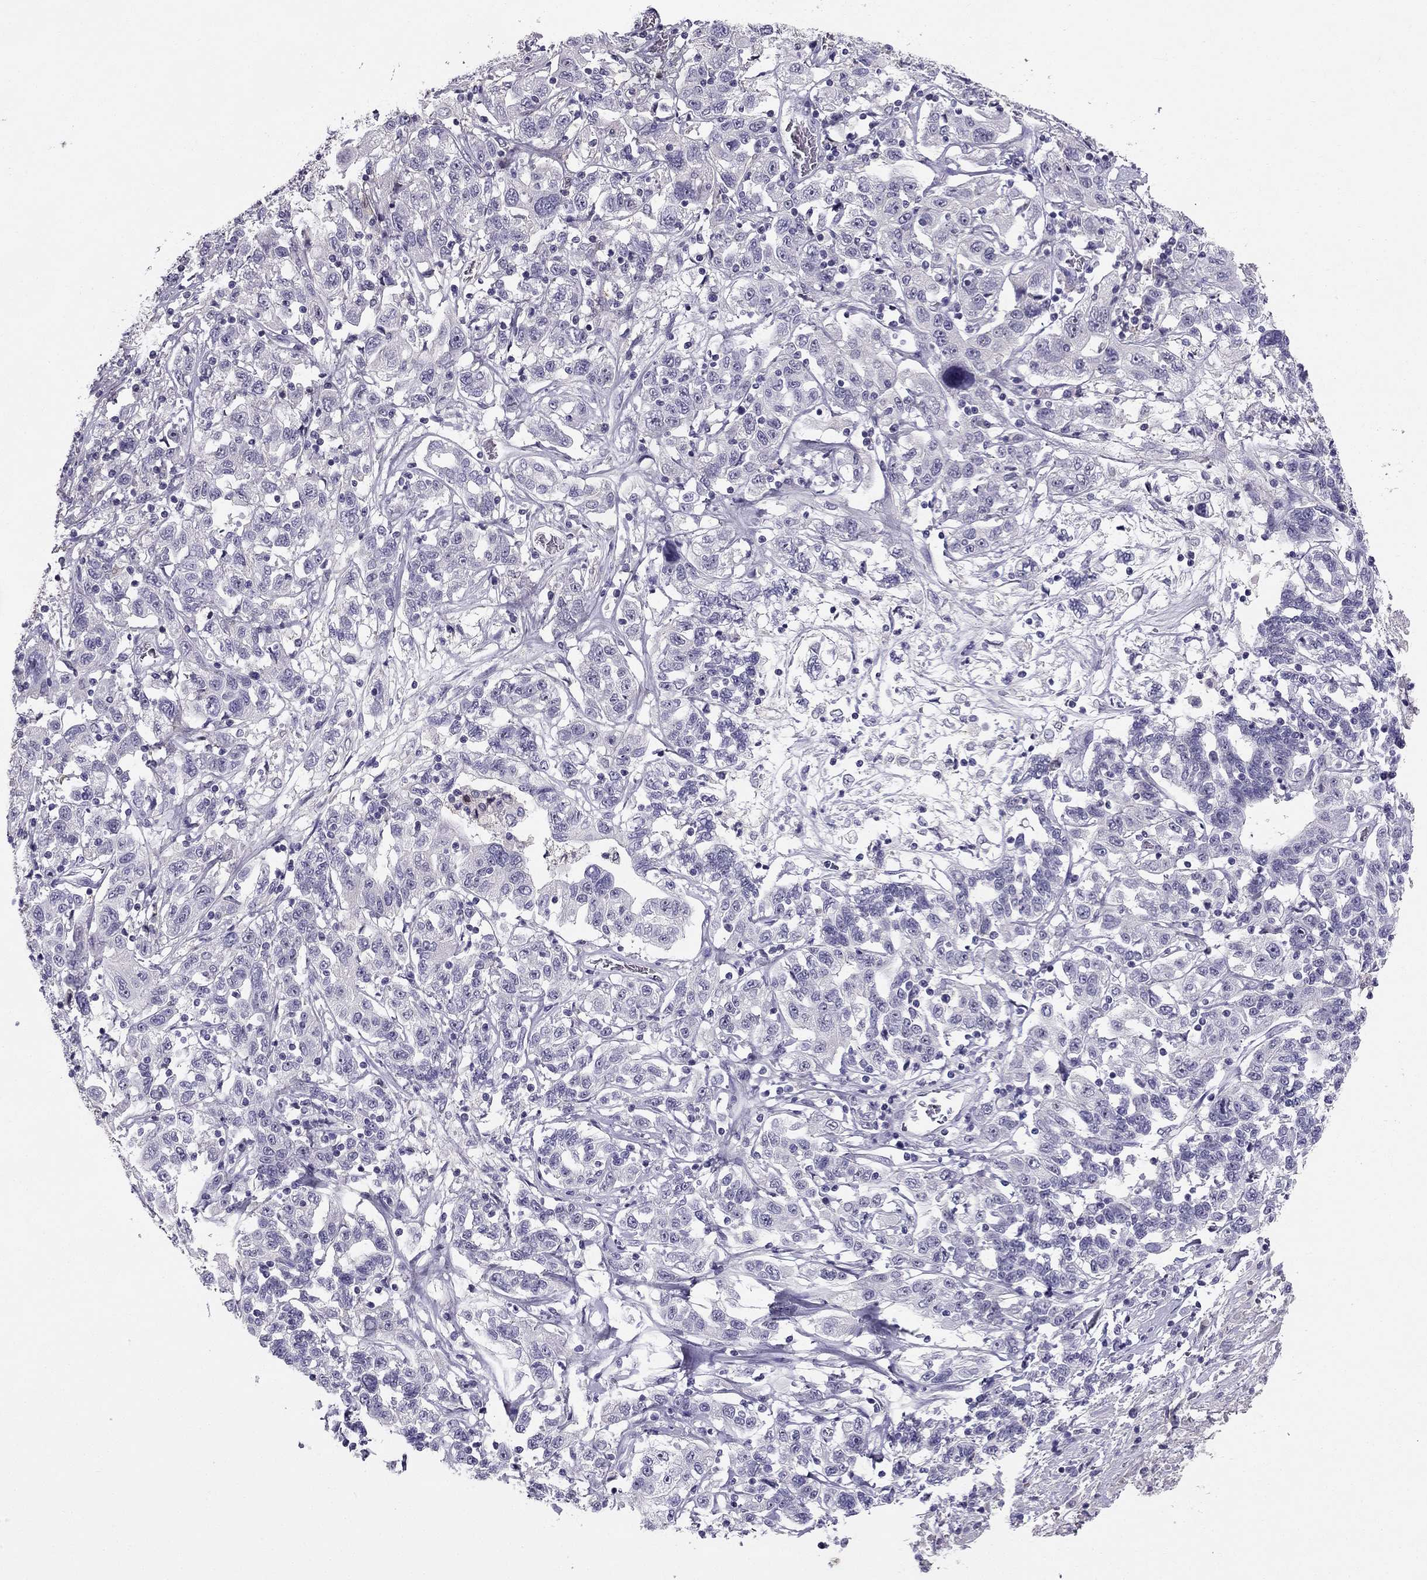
{"staining": {"intensity": "negative", "quantity": "none", "location": "none"}, "tissue": "liver cancer", "cell_type": "Tumor cells", "image_type": "cancer", "snomed": [{"axis": "morphology", "description": "Adenocarcinoma, NOS"}, {"axis": "morphology", "description": "Cholangiocarcinoma"}, {"axis": "topography", "description": "Liver"}], "caption": "Tumor cells are negative for brown protein staining in adenocarcinoma (liver).", "gene": "LMTK3", "patient": {"sex": "male", "age": 64}}